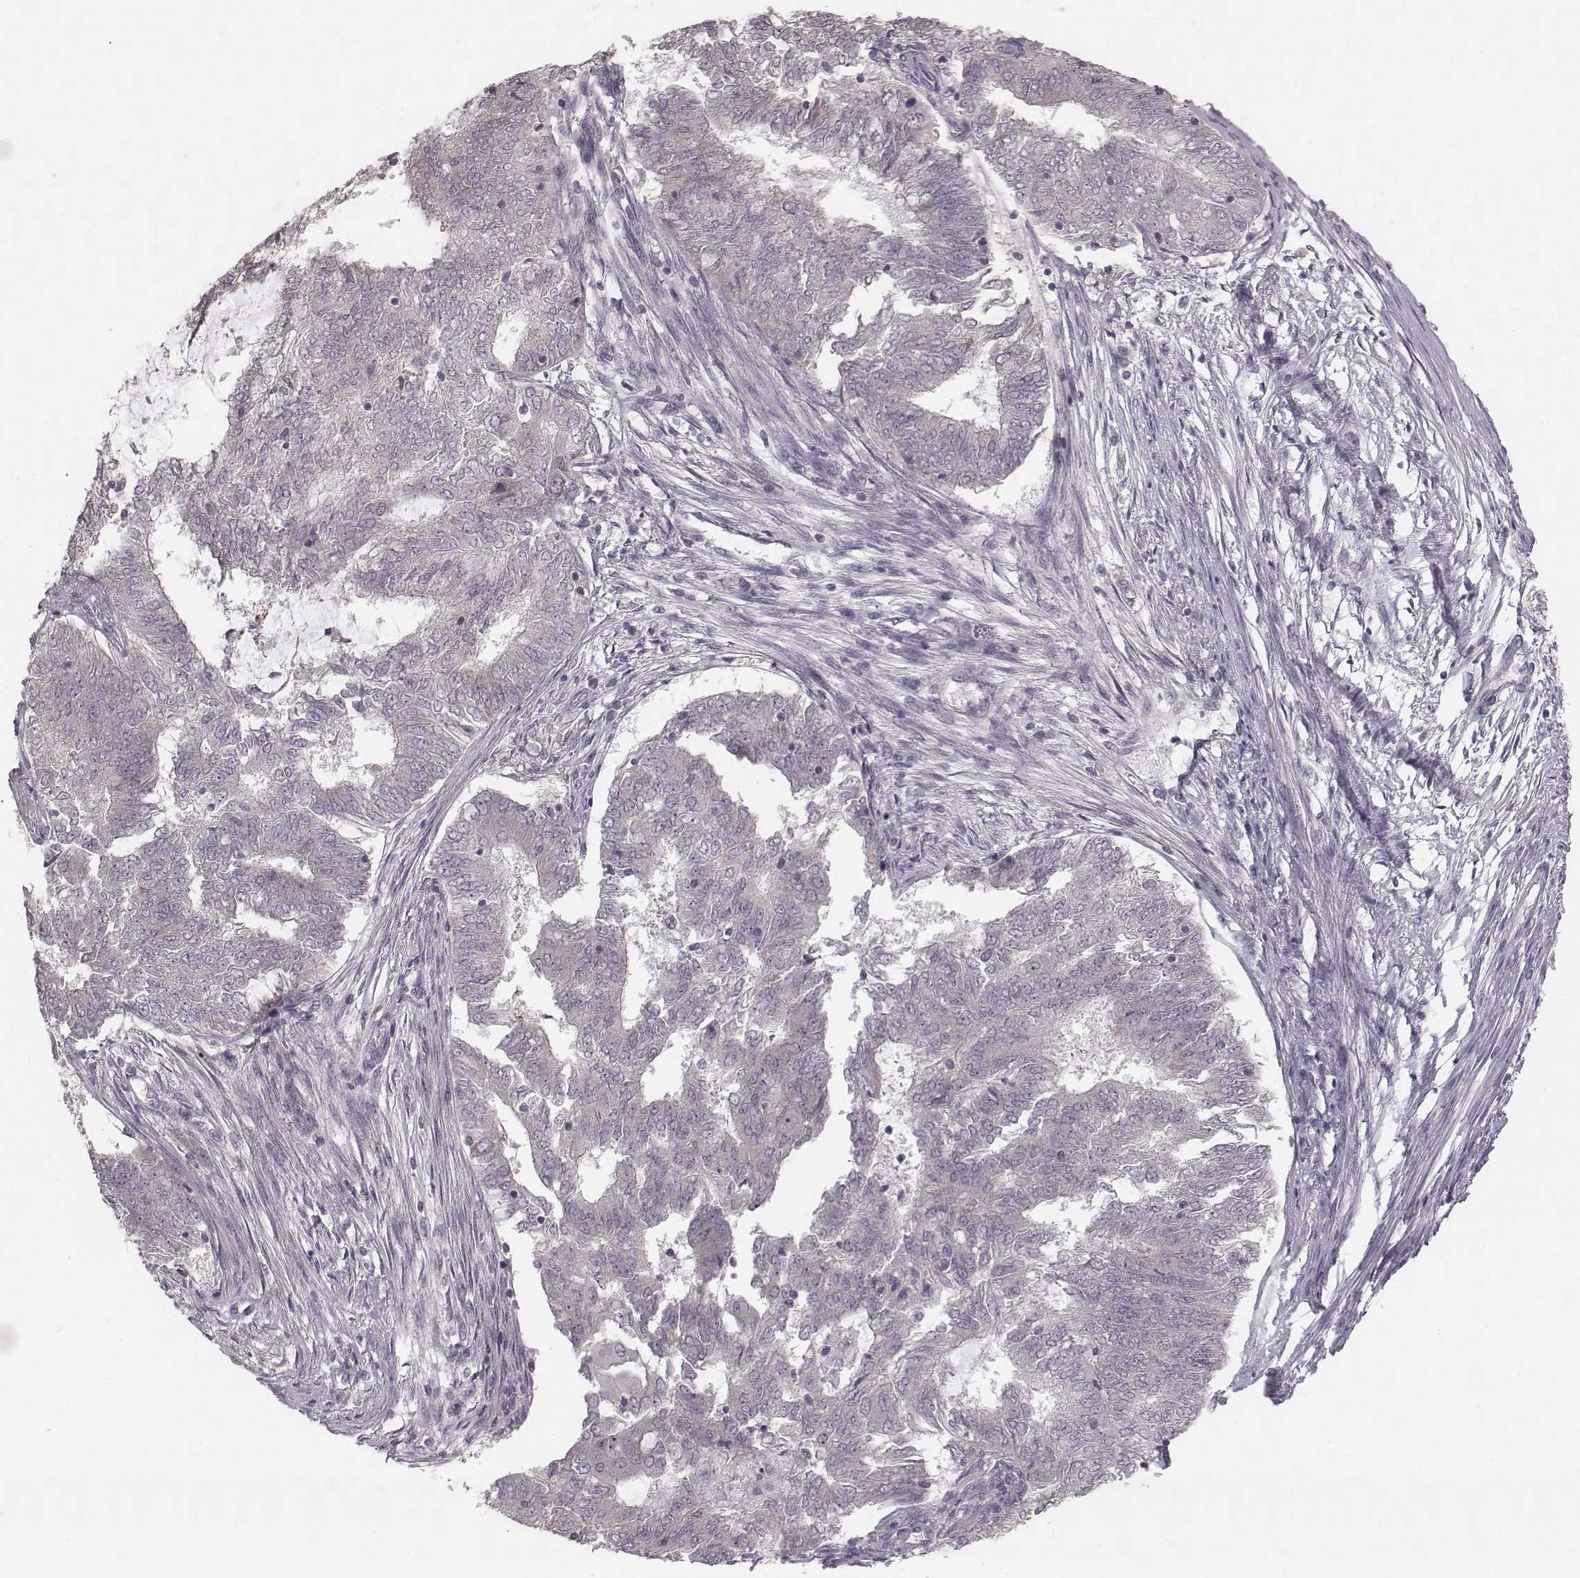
{"staining": {"intensity": "negative", "quantity": "none", "location": "none"}, "tissue": "endometrial cancer", "cell_type": "Tumor cells", "image_type": "cancer", "snomed": [{"axis": "morphology", "description": "Adenocarcinoma, NOS"}, {"axis": "topography", "description": "Endometrium"}], "caption": "Tumor cells show no significant staining in endometrial adenocarcinoma. Nuclei are stained in blue.", "gene": "BICDL1", "patient": {"sex": "female", "age": 62}}